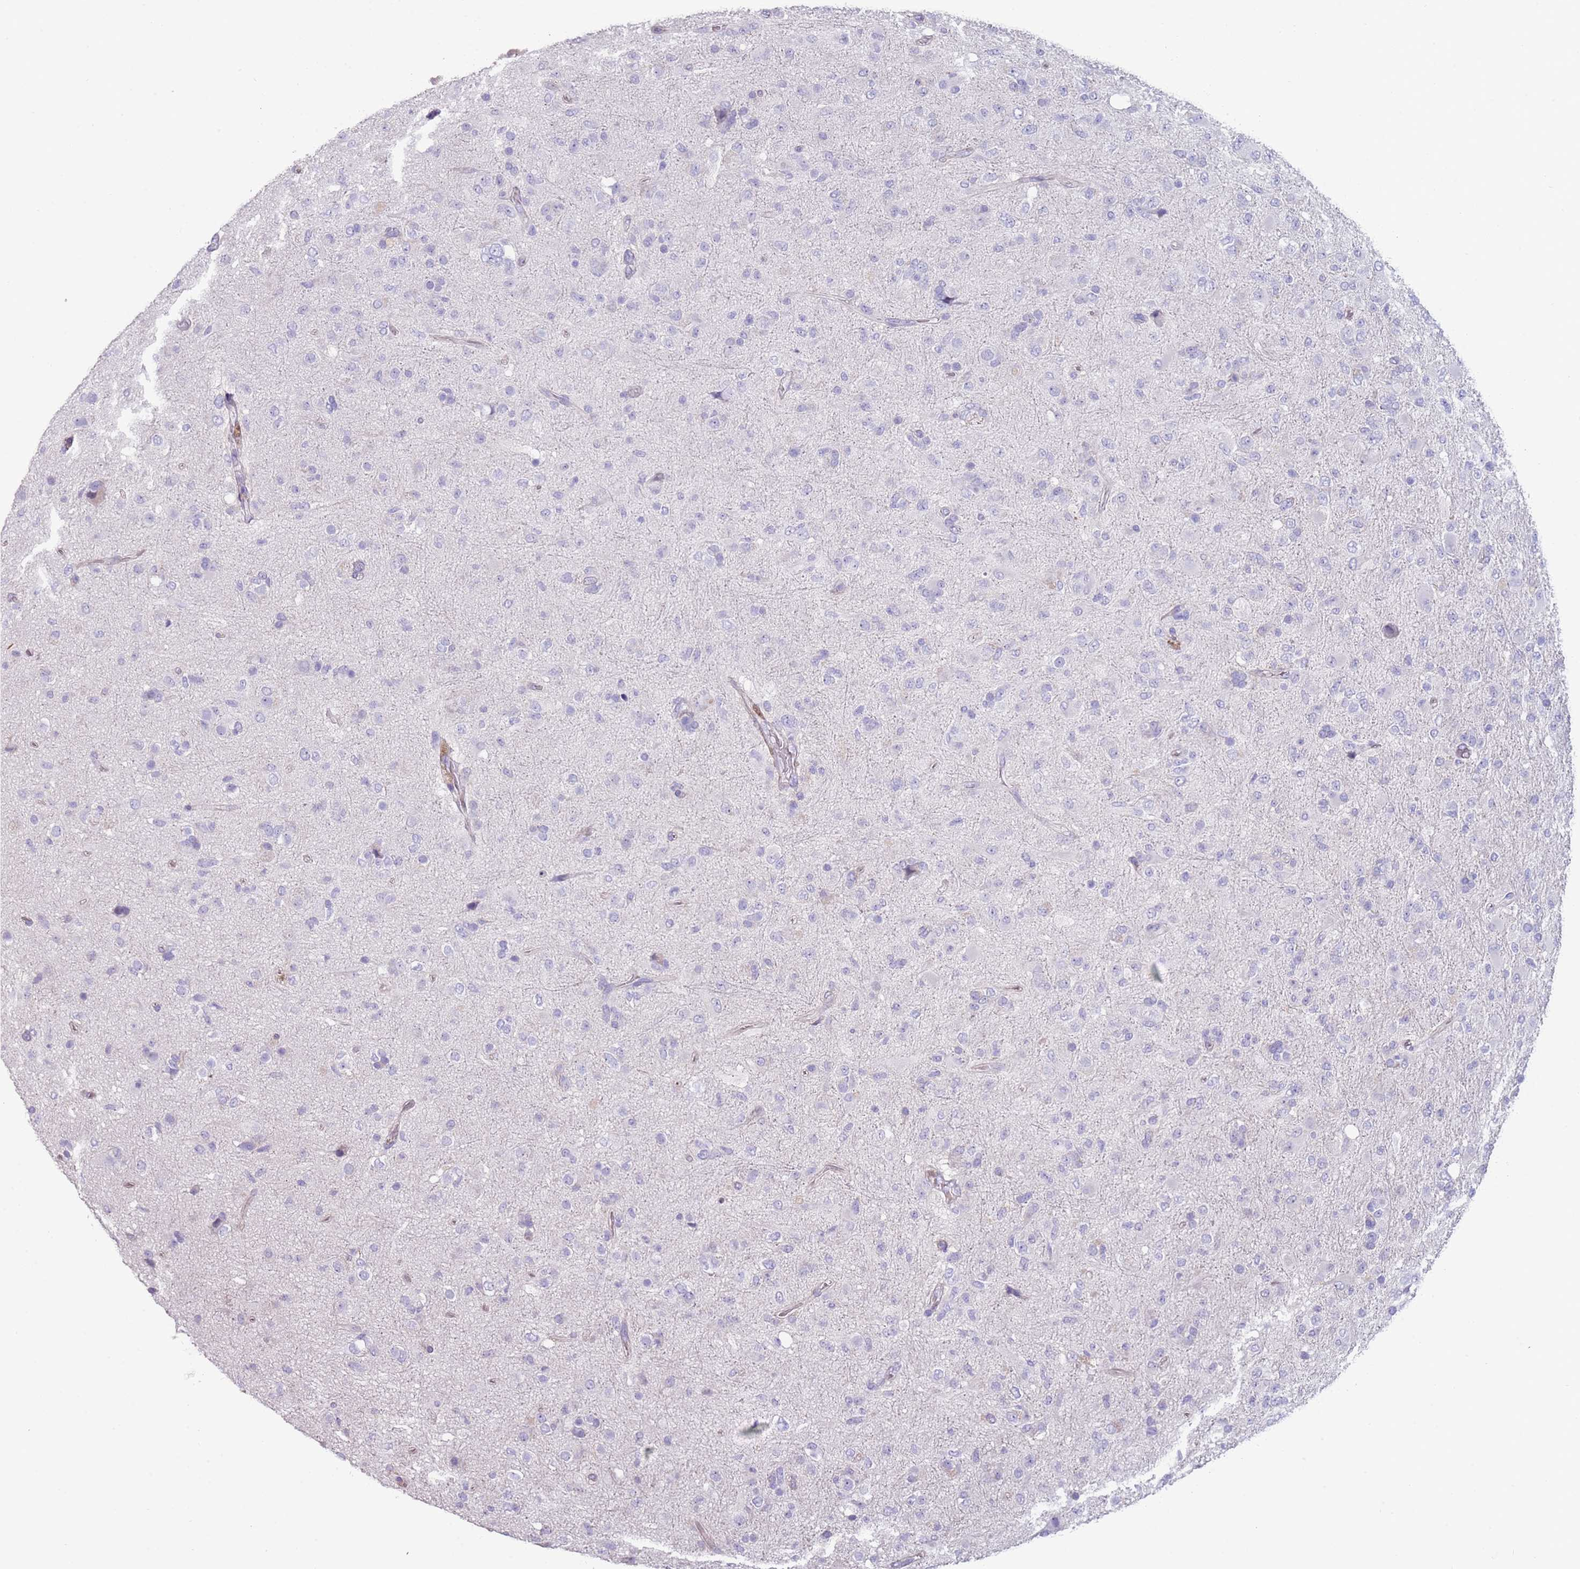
{"staining": {"intensity": "negative", "quantity": "none", "location": "none"}, "tissue": "glioma", "cell_type": "Tumor cells", "image_type": "cancer", "snomed": [{"axis": "morphology", "description": "Glioma, malignant, Low grade"}, {"axis": "topography", "description": "Brain"}], "caption": "Micrograph shows no significant protein positivity in tumor cells of glioma.", "gene": "NBPF3", "patient": {"sex": "male", "age": 65}}